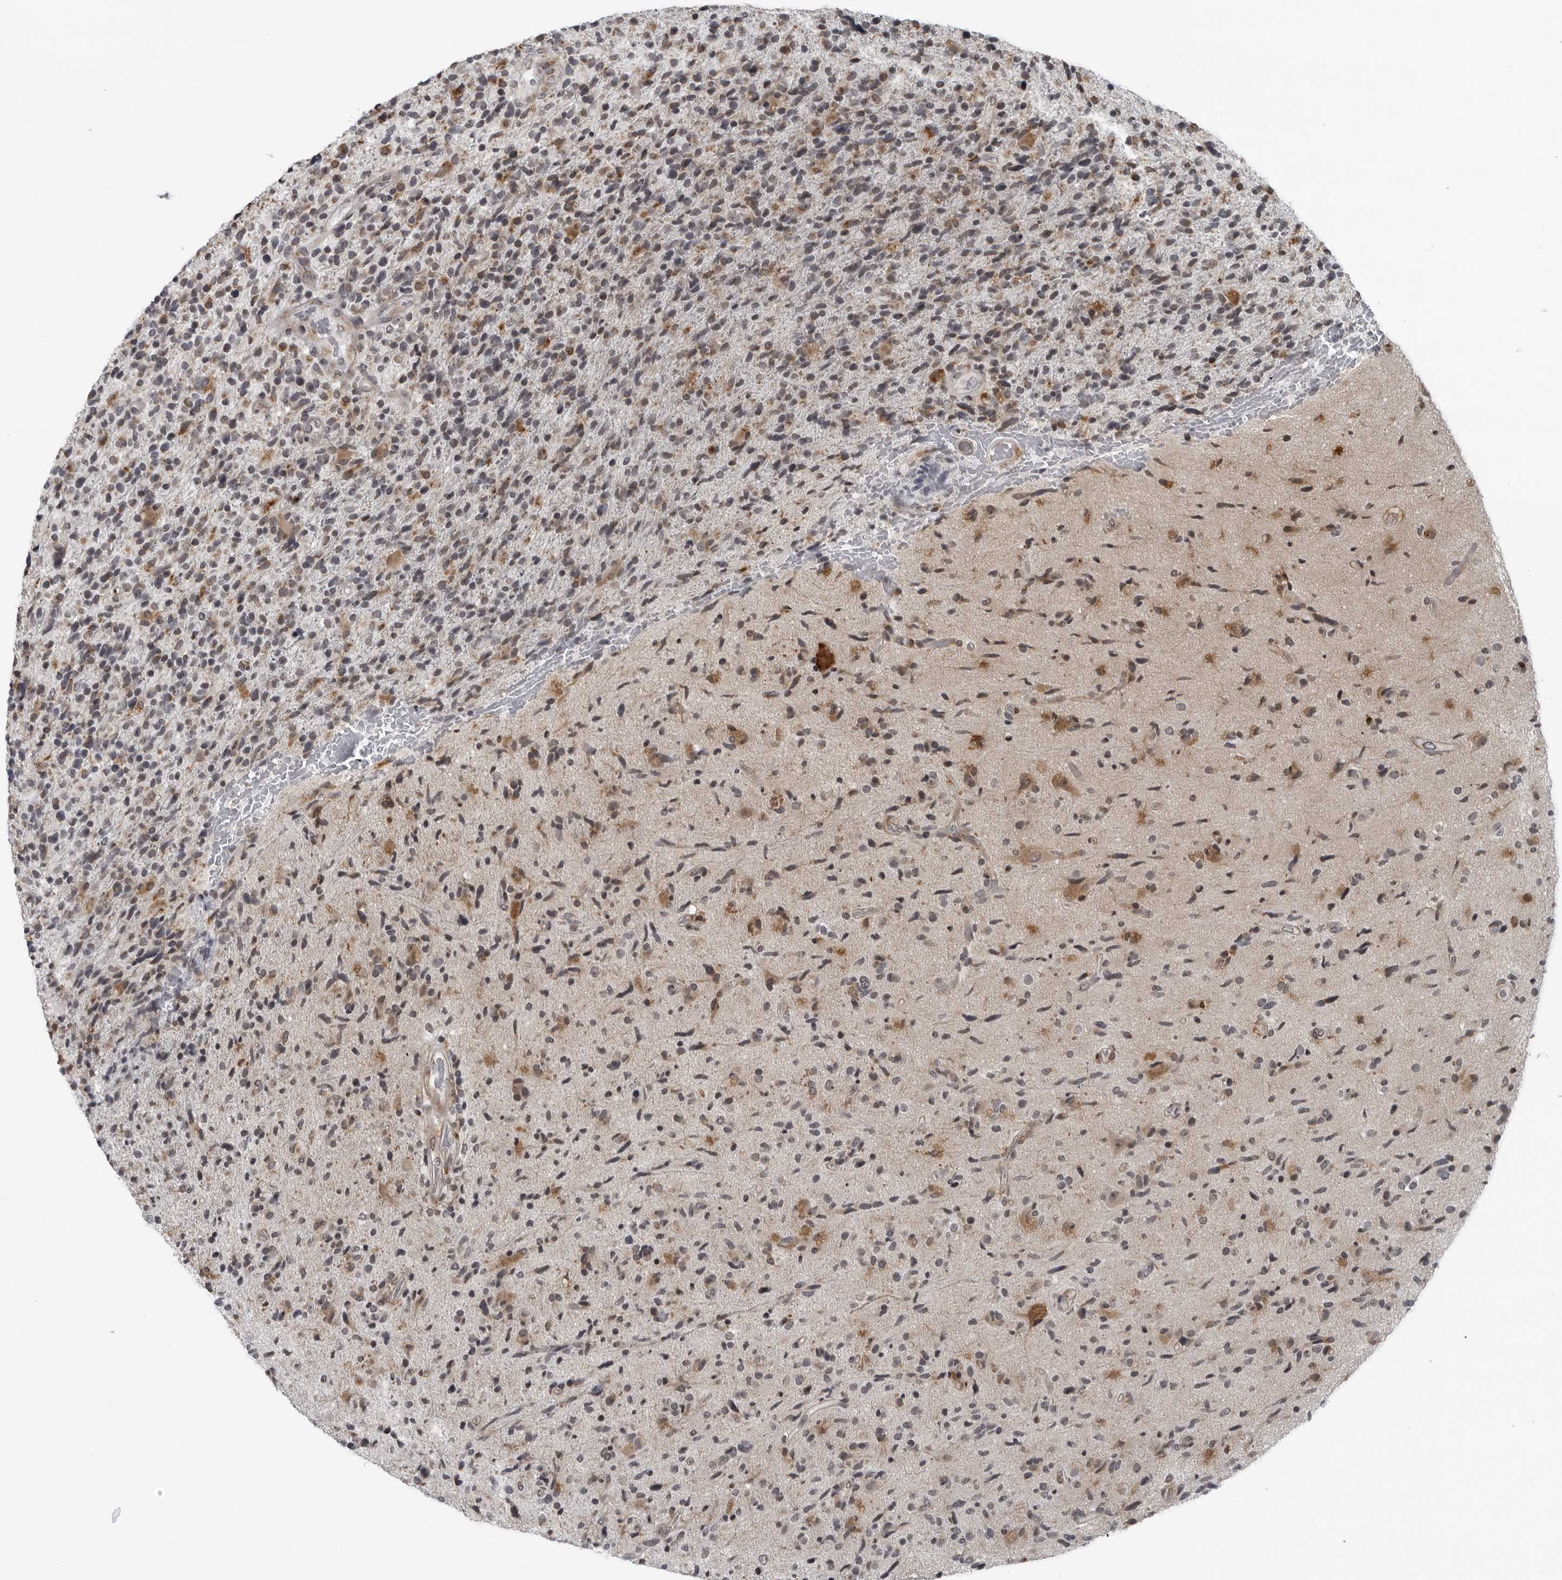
{"staining": {"intensity": "weak", "quantity": "25%-75%", "location": "cytoplasmic/membranous,nuclear"}, "tissue": "glioma", "cell_type": "Tumor cells", "image_type": "cancer", "snomed": [{"axis": "morphology", "description": "Glioma, malignant, High grade"}, {"axis": "topography", "description": "Brain"}], "caption": "A high-resolution histopathology image shows immunohistochemistry staining of glioma, which displays weak cytoplasmic/membranous and nuclear positivity in approximately 25%-75% of tumor cells. (DAB = brown stain, brightfield microscopy at high magnification).", "gene": "RTCA", "patient": {"sex": "male", "age": 72}}